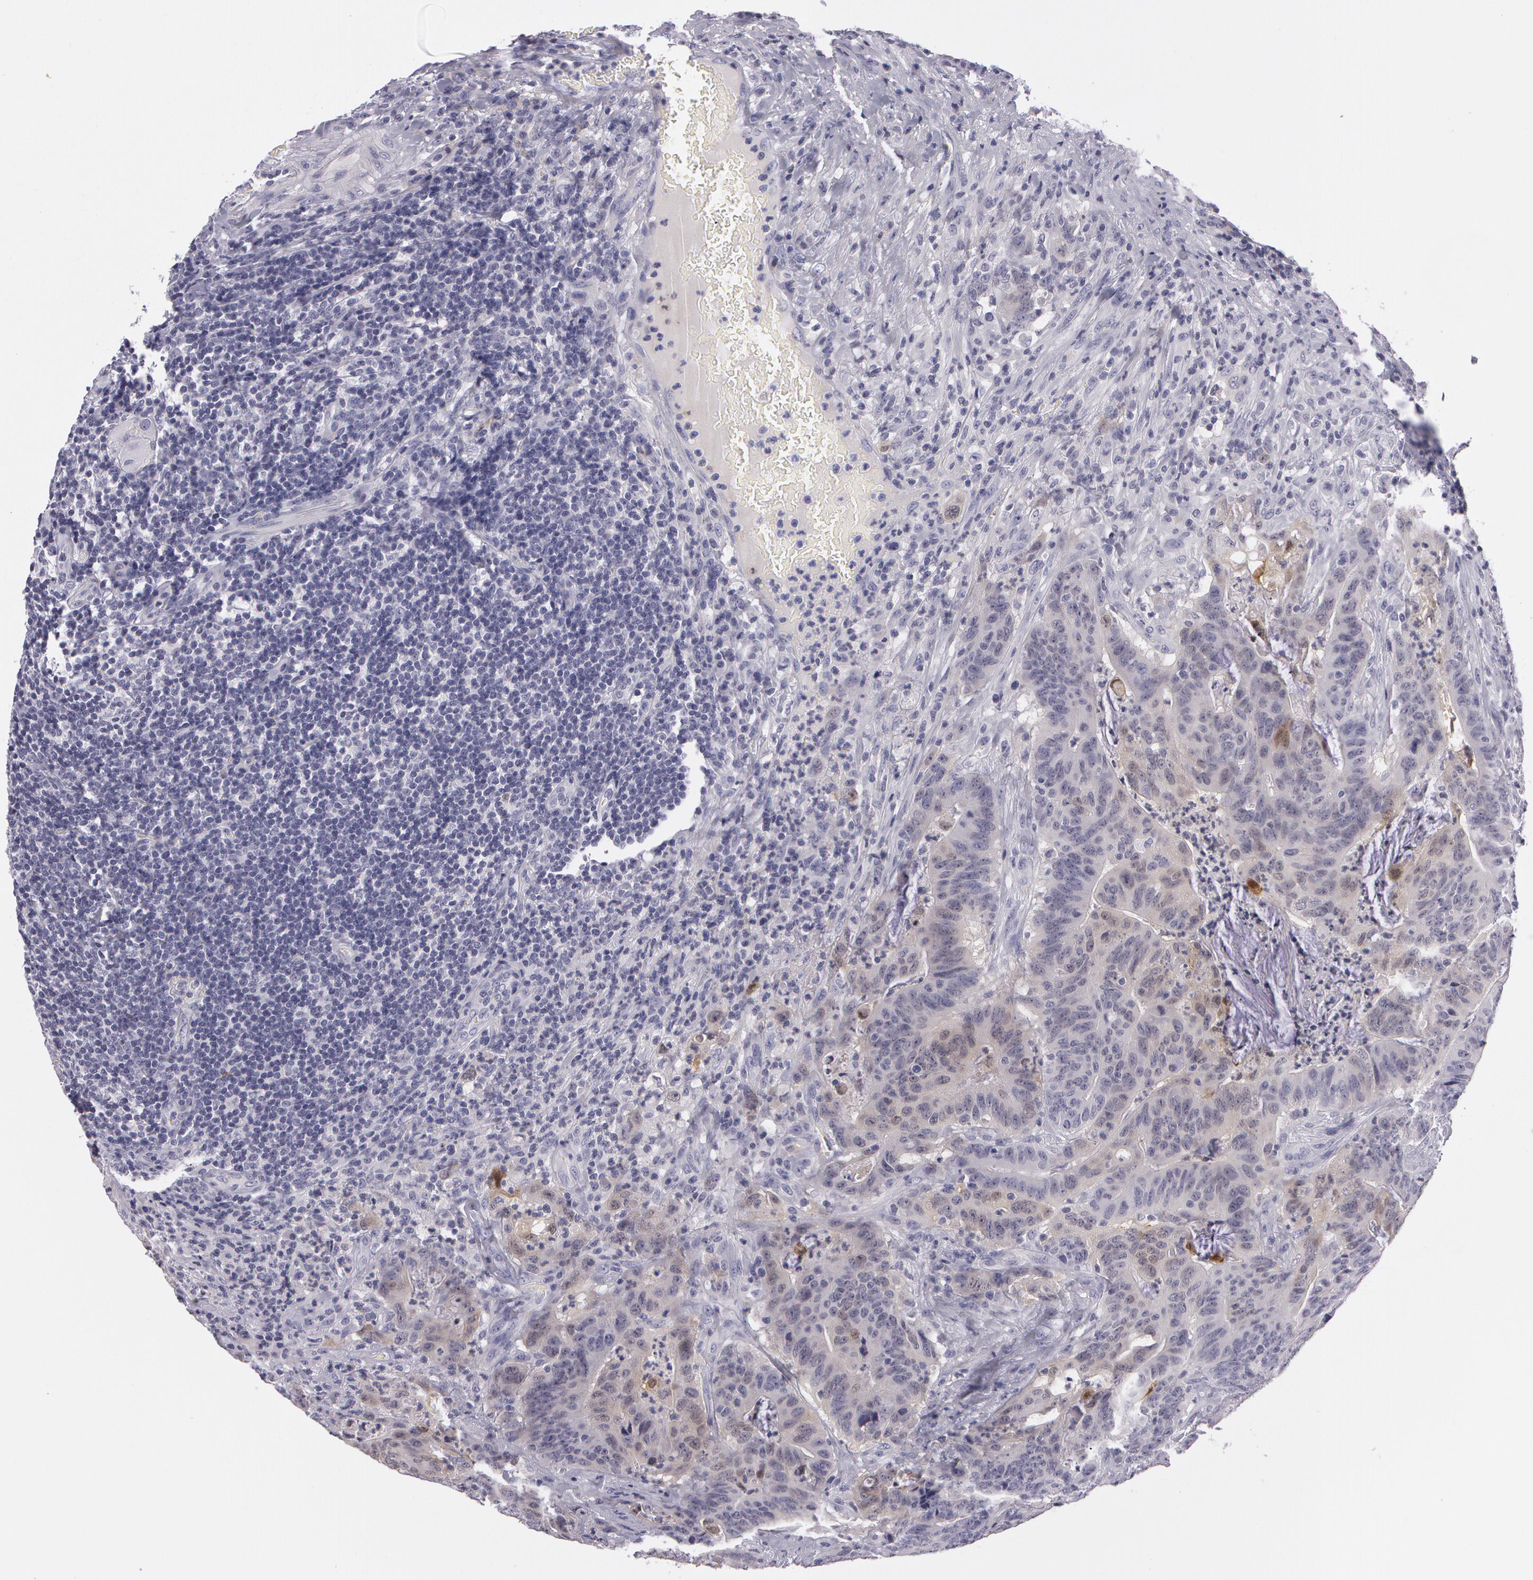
{"staining": {"intensity": "weak", "quantity": "<25%", "location": "cytoplasmic/membranous"}, "tissue": "colorectal cancer", "cell_type": "Tumor cells", "image_type": "cancer", "snomed": [{"axis": "morphology", "description": "Adenocarcinoma, NOS"}, {"axis": "topography", "description": "Colon"}], "caption": "DAB (3,3'-diaminobenzidine) immunohistochemical staining of human colorectal cancer displays no significant expression in tumor cells. (DAB (3,3'-diaminobenzidine) immunohistochemistry (IHC) with hematoxylin counter stain).", "gene": "IL1RN", "patient": {"sex": "male", "age": 54}}